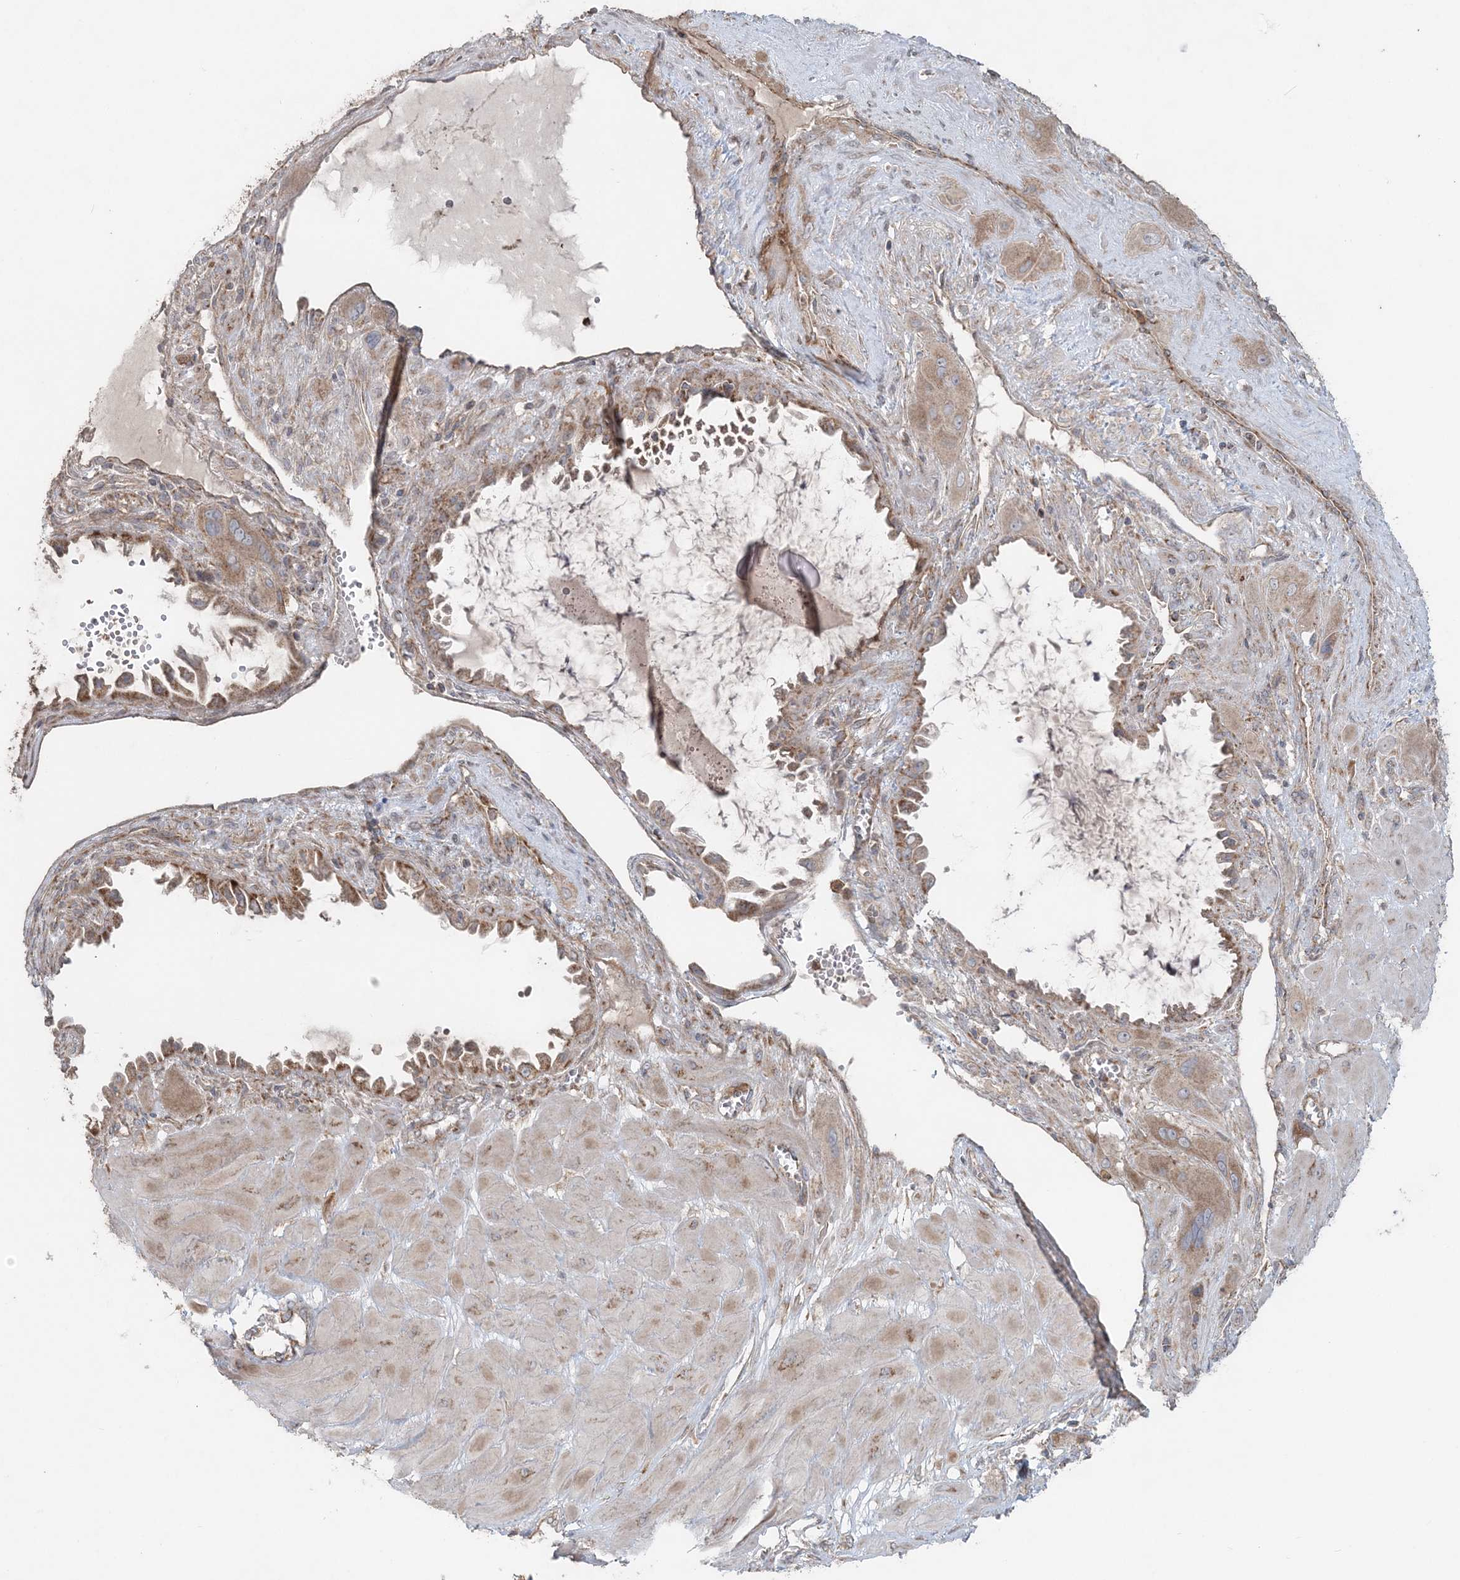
{"staining": {"intensity": "moderate", "quantity": "25%-75%", "location": "cytoplasmic/membranous"}, "tissue": "cervical cancer", "cell_type": "Tumor cells", "image_type": "cancer", "snomed": [{"axis": "morphology", "description": "Squamous cell carcinoma, NOS"}, {"axis": "topography", "description": "Cervix"}], "caption": "Immunohistochemistry of human squamous cell carcinoma (cervical) displays medium levels of moderate cytoplasmic/membranous positivity in approximately 25%-75% of tumor cells.", "gene": "LRPPRC", "patient": {"sex": "female", "age": 34}}